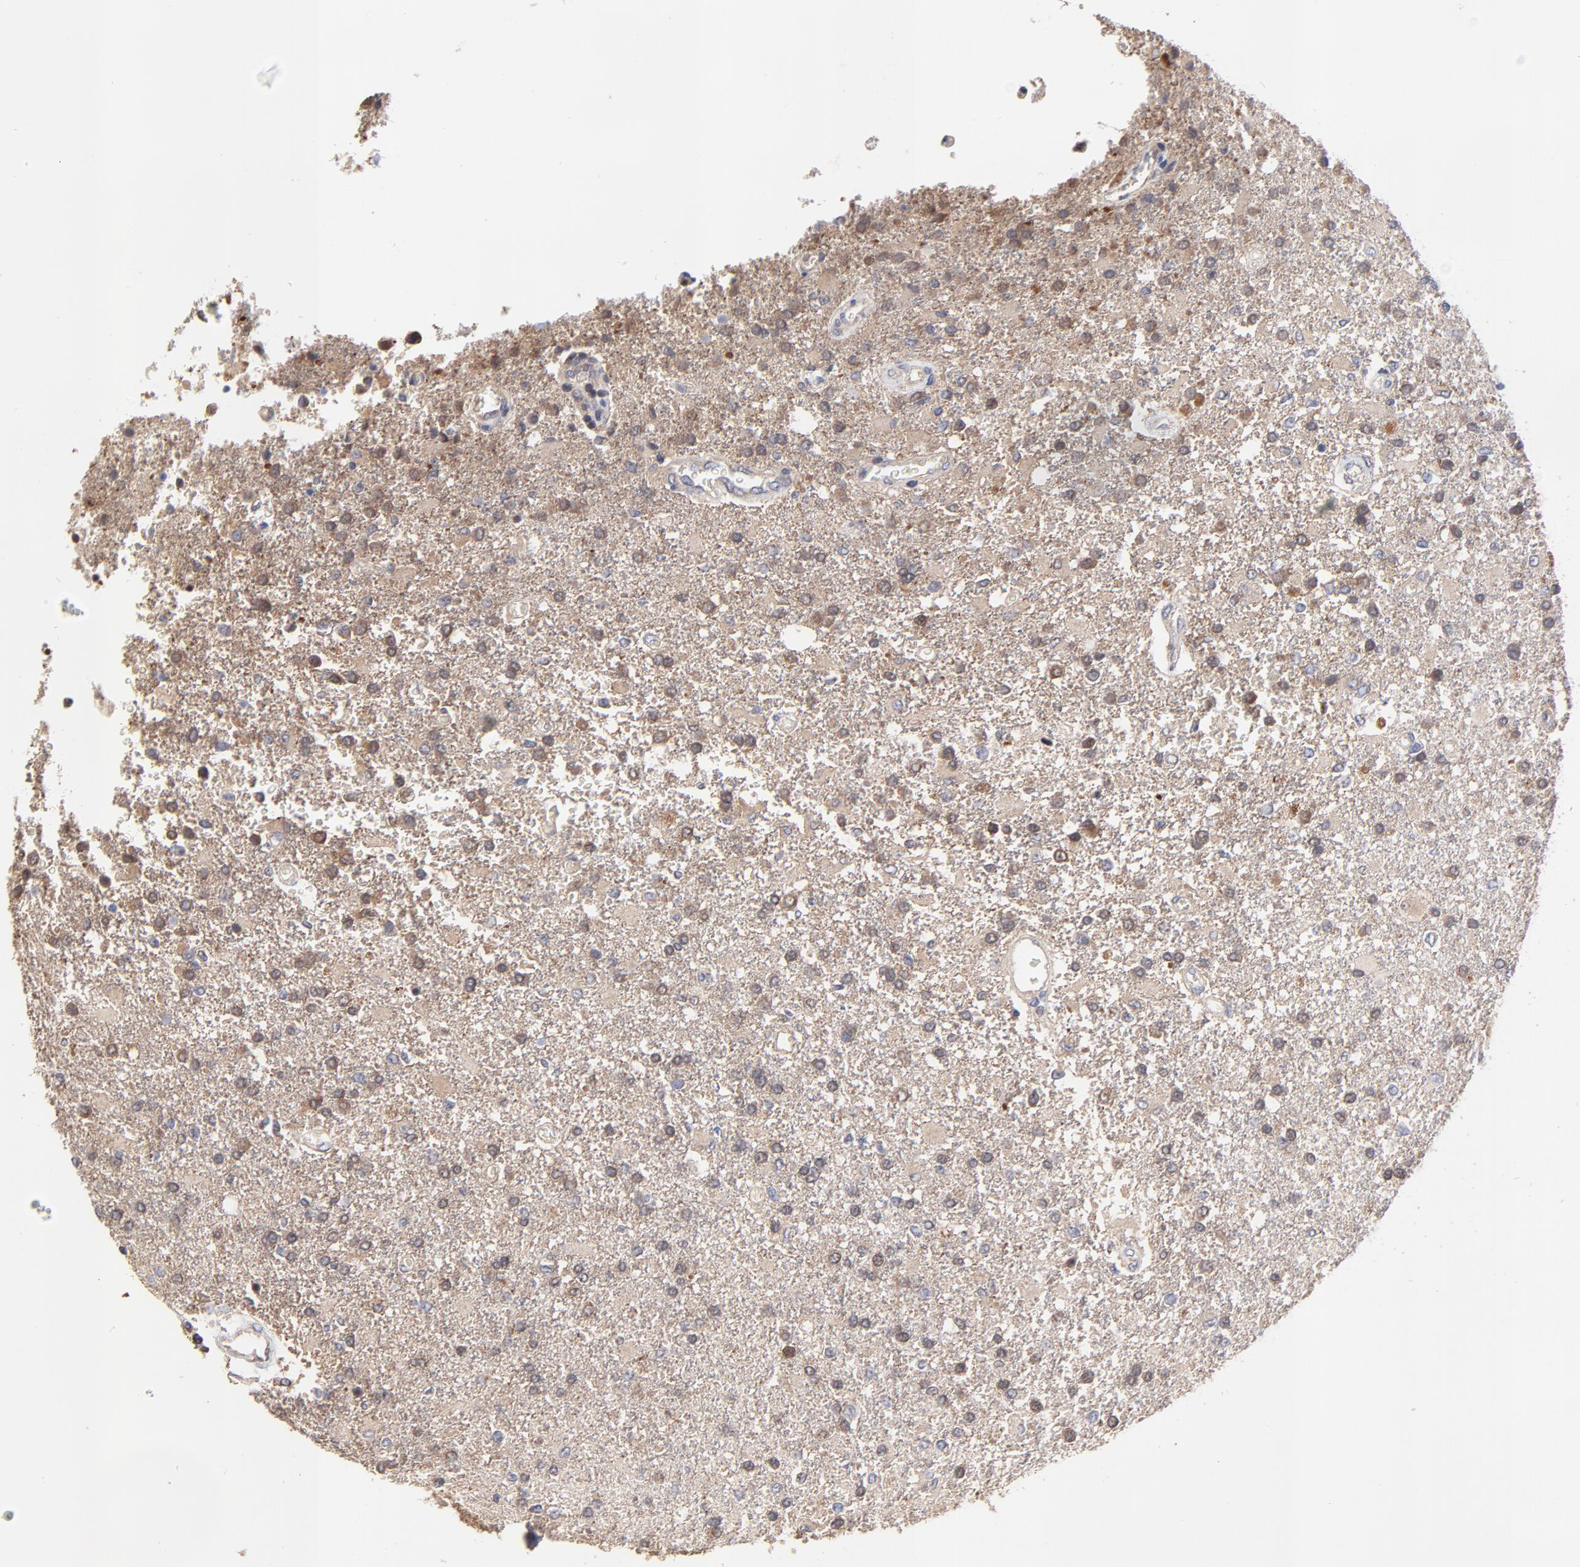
{"staining": {"intensity": "weak", "quantity": "25%-75%", "location": "cytoplasmic/membranous"}, "tissue": "glioma", "cell_type": "Tumor cells", "image_type": "cancer", "snomed": [{"axis": "morphology", "description": "Glioma, malignant, High grade"}, {"axis": "topography", "description": "Cerebral cortex"}], "caption": "The micrograph reveals immunohistochemical staining of malignant high-grade glioma. There is weak cytoplasmic/membranous expression is seen in approximately 25%-75% of tumor cells. Using DAB (brown) and hematoxylin (blue) stains, captured at high magnification using brightfield microscopy.", "gene": "PCMT1", "patient": {"sex": "male", "age": 79}}